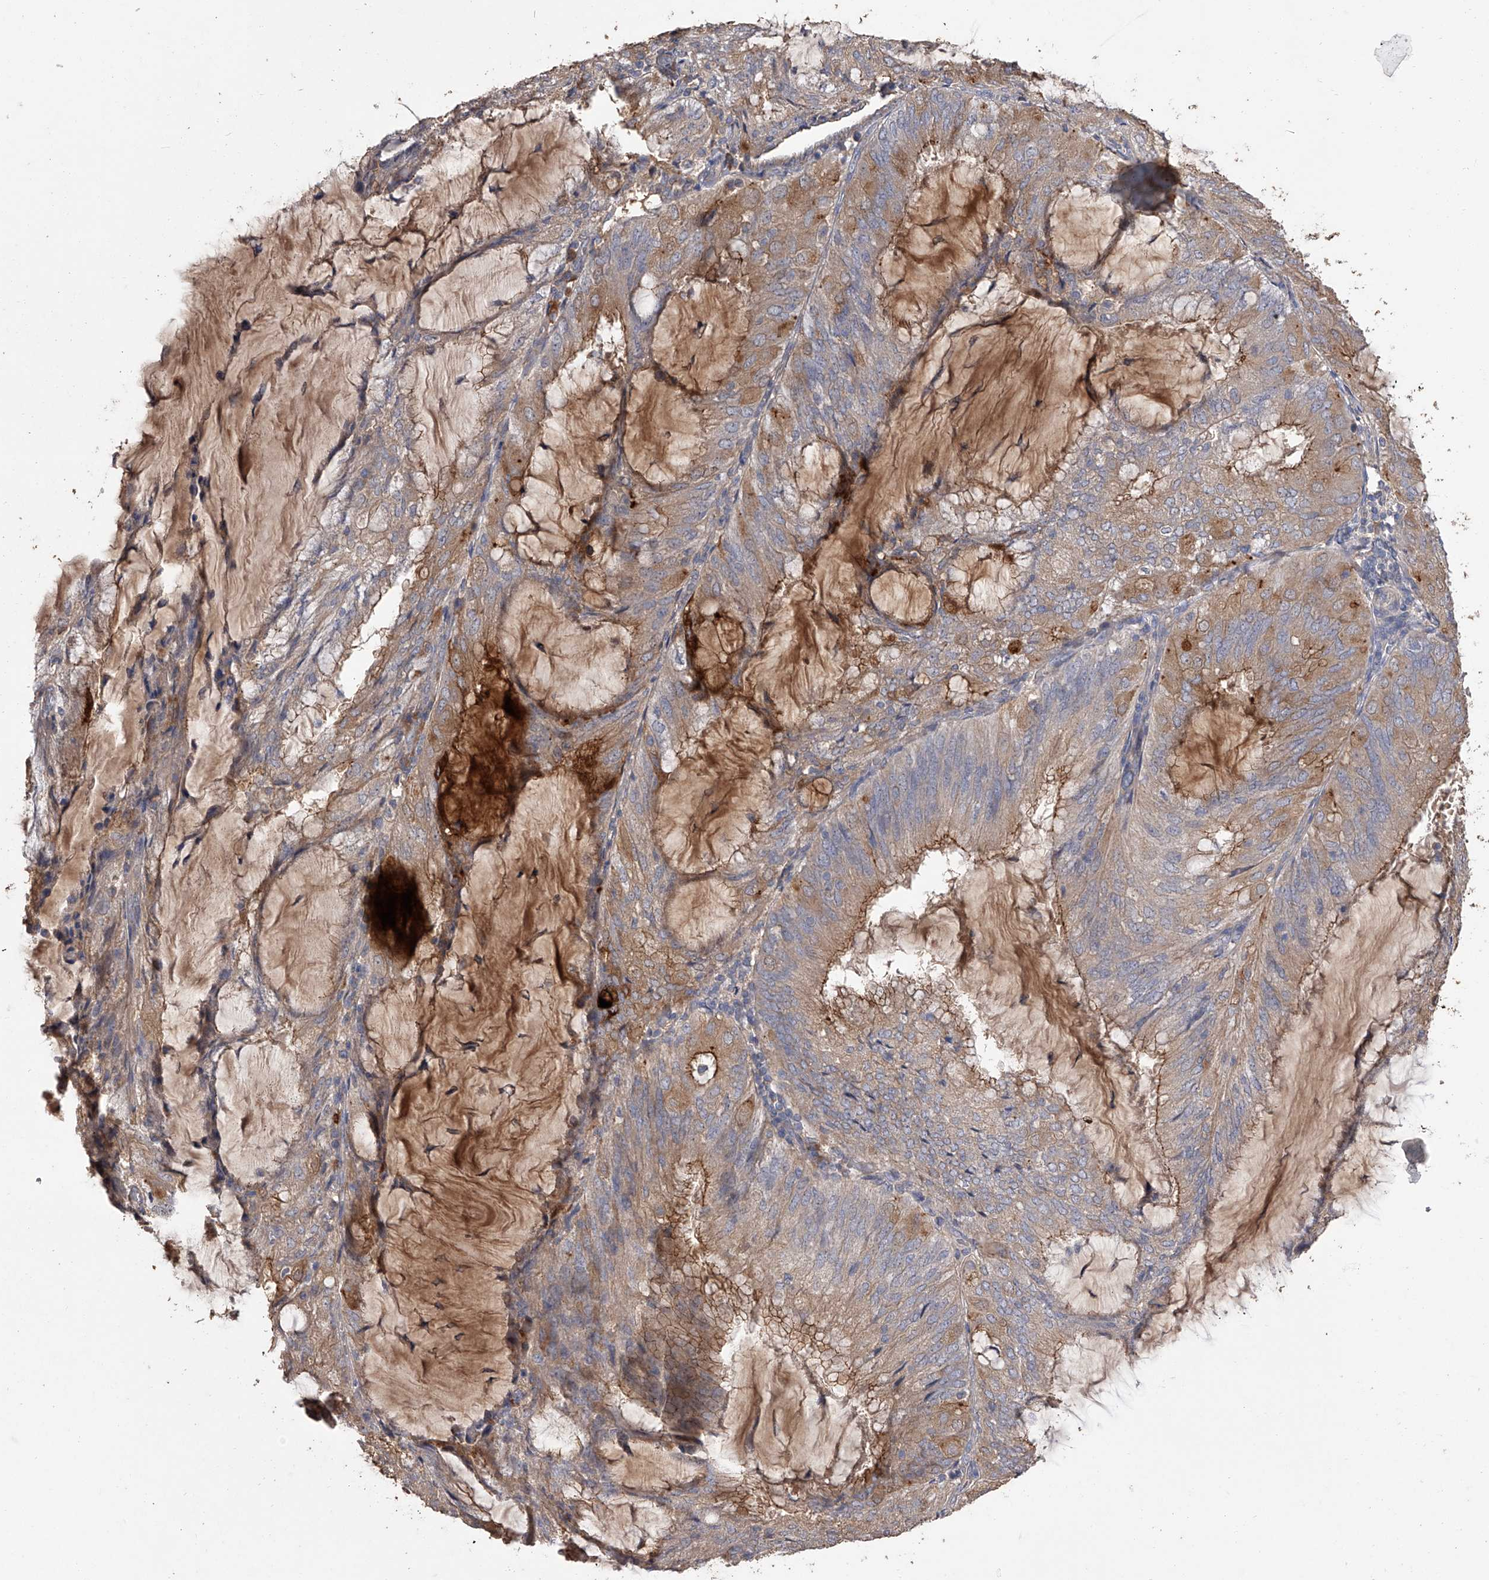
{"staining": {"intensity": "moderate", "quantity": "25%-75%", "location": "cytoplasmic/membranous"}, "tissue": "endometrial cancer", "cell_type": "Tumor cells", "image_type": "cancer", "snomed": [{"axis": "morphology", "description": "Adenocarcinoma, NOS"}, {"axis": "topography", "description": "Endometrium"}], "caption": "Immunohistochemical staining of human adenocarcinoma (endometrial) displays medium levels of moderate cytoplasmic/membranous expression in about 25%-75% of tumor cells. The protein is stained brown, and the nuclei are stained in blue (DAB (3,3'-diaminobenzidine) IHC with brightfield microscopy, high magnification).", "gene": "ZNF343", "patient": {"sex": "female", "age": 81}}